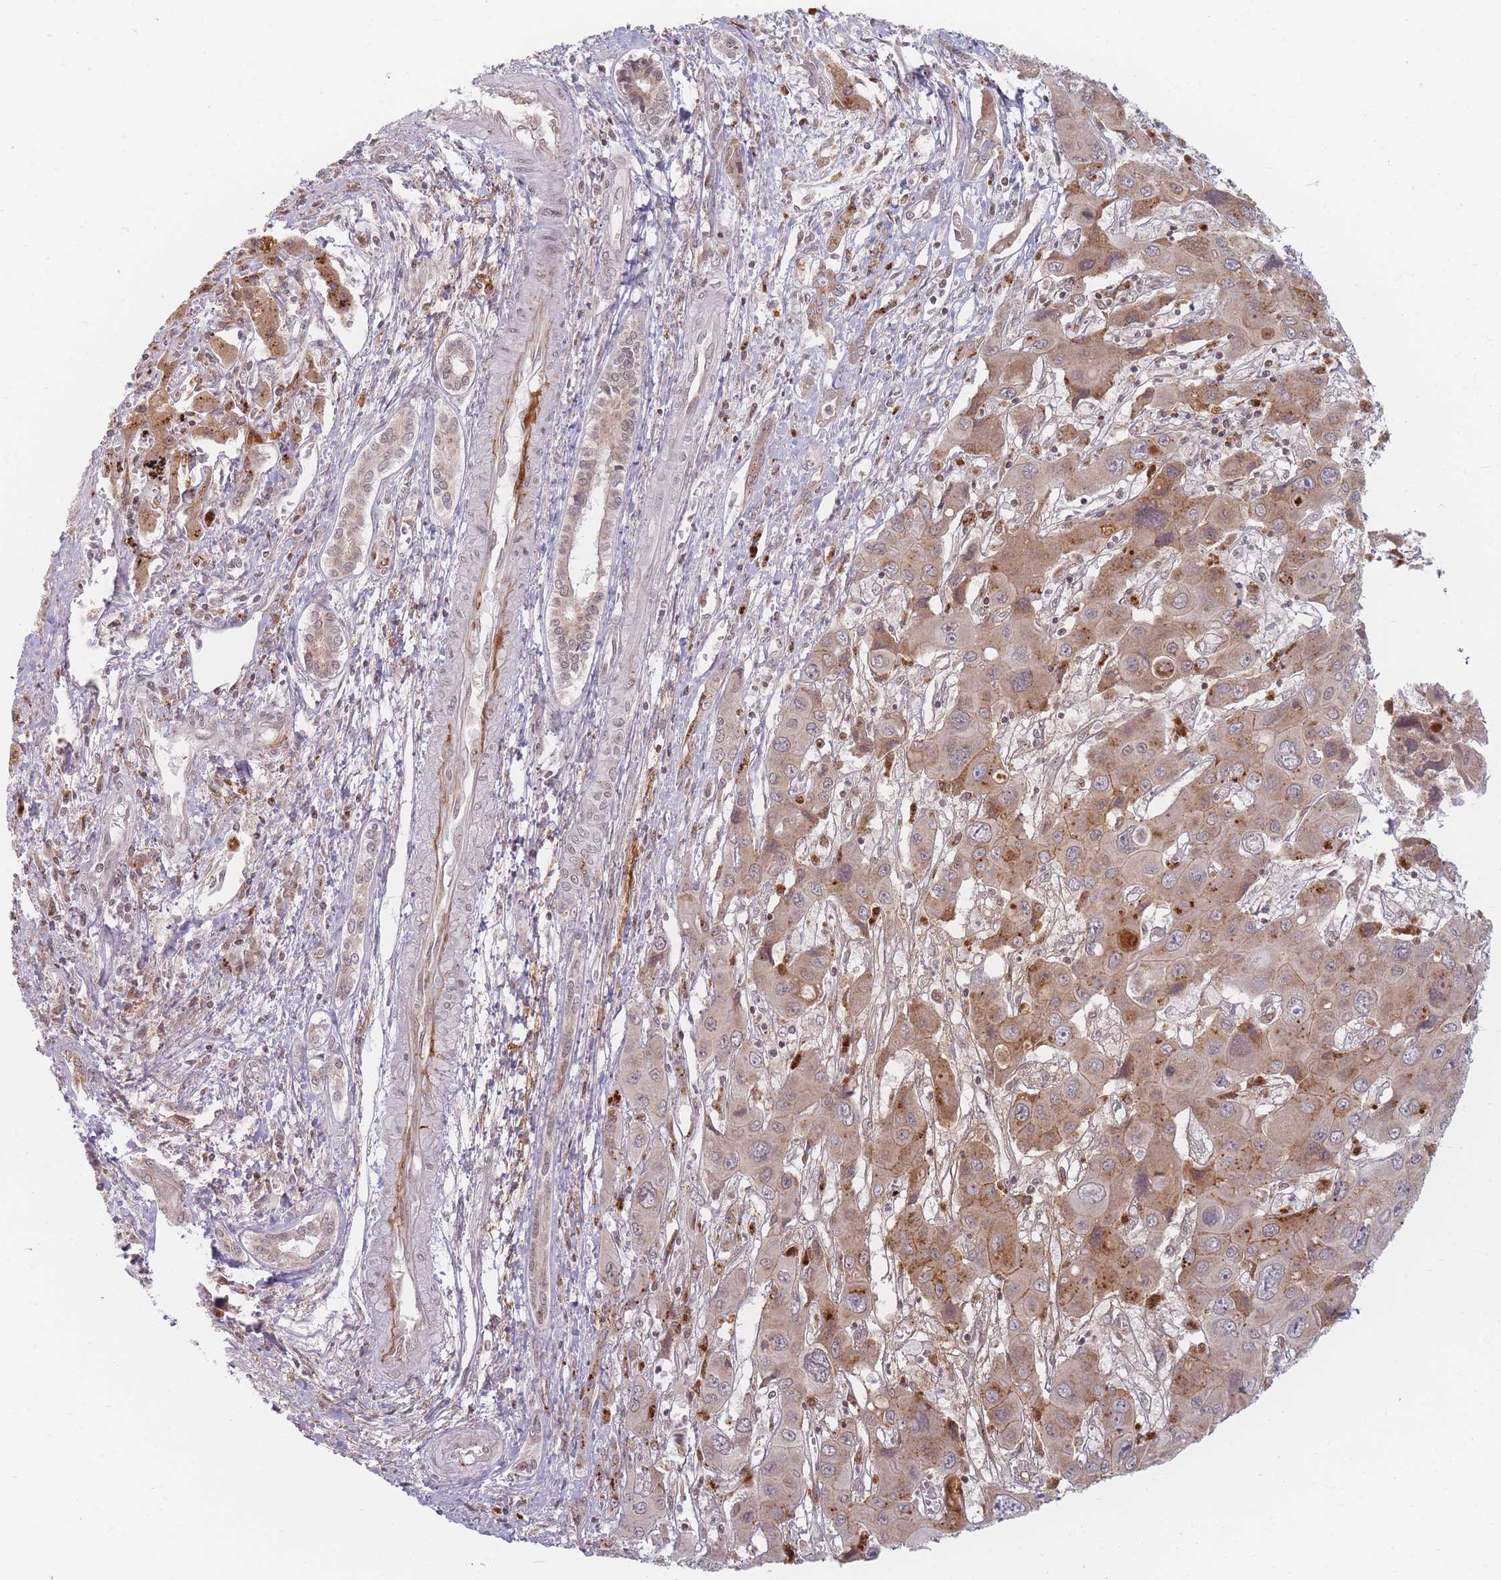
{"staining": {"intensity": "moderate", "quantity": ">75%", "location": "cytoplasmic/membranous,nuclear"}, "tissue": "liver cancer", "cell_type": "Tumor cells", "image_type": "cancer", "snomed": [{"axis": "morphology", "description": "Cholangiocarcinoma"}, {"axis": "topography", "description": "Liver"}], "caption": "Tumor cells display medium levels of moderate cytoplasmic/membranous and nuclear expression in approximately >75% of cells in human cholangiocarcinoma (liver).", "gene": "SPATA45", "patient": {"sex": "male", "age": 67}}